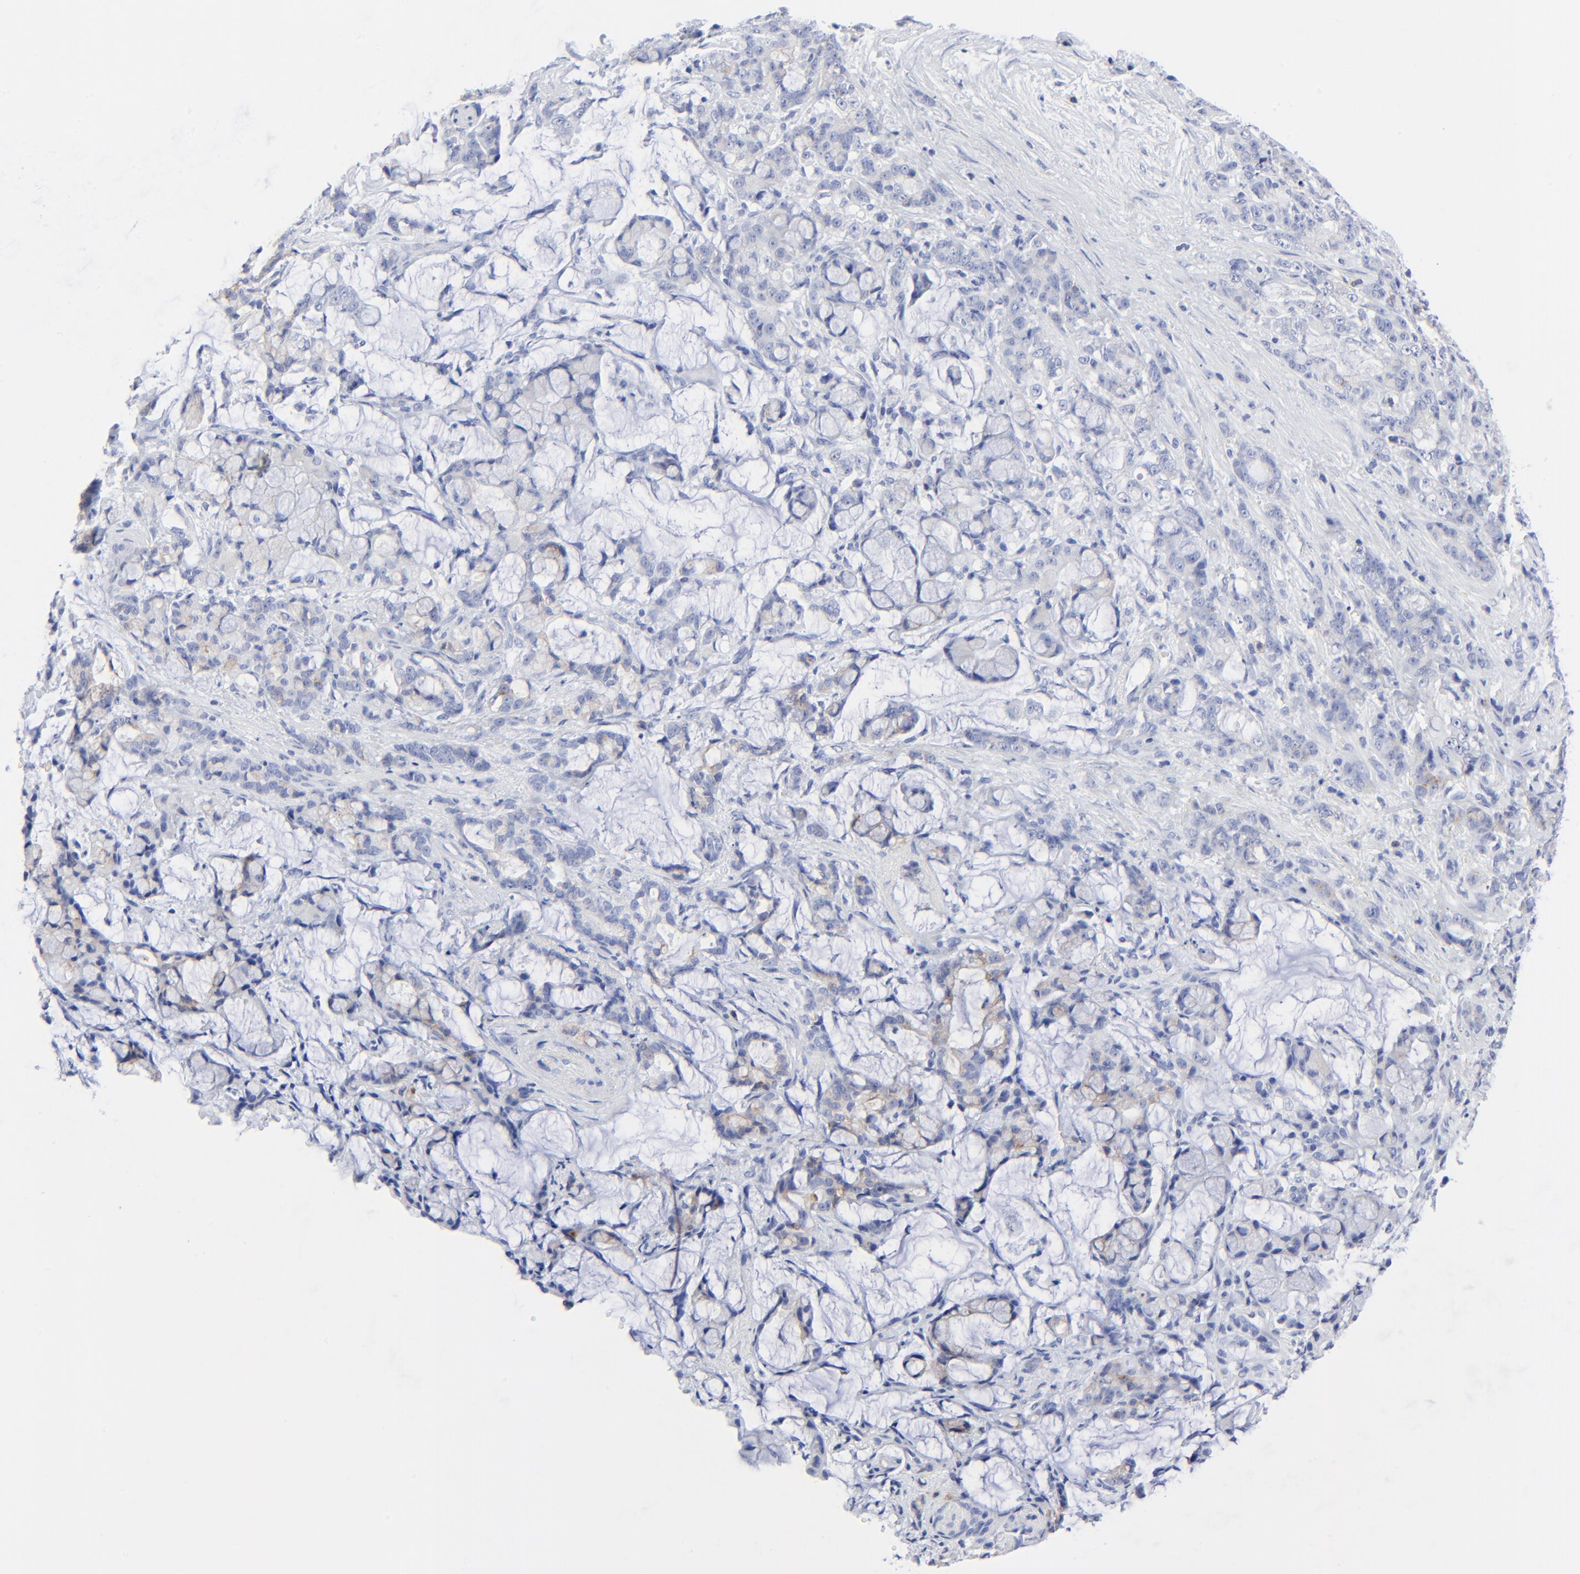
{"staining": {"intensity": "weak", "quantity": "25%-75%", "location": "cytoplasmic/membranous"}, "tissue": "pancreatic cancer", "cell_type": "Tumor cells", "image_type": "cancer", "snomed": [{"axis": "morphology", "description": "Adenocarcinoma, NOS"}, {"axis": "topography", "description": "Pancreas"}], "caption": "Immunohistochemistry (IHC) of pancreatic cancer demonstrates low levels of weak cytoplasmic/membranous expression in about 25%-75% of tumor cells.", "gene": "LCK", "patient": {"sex": "female", "age": 73}}